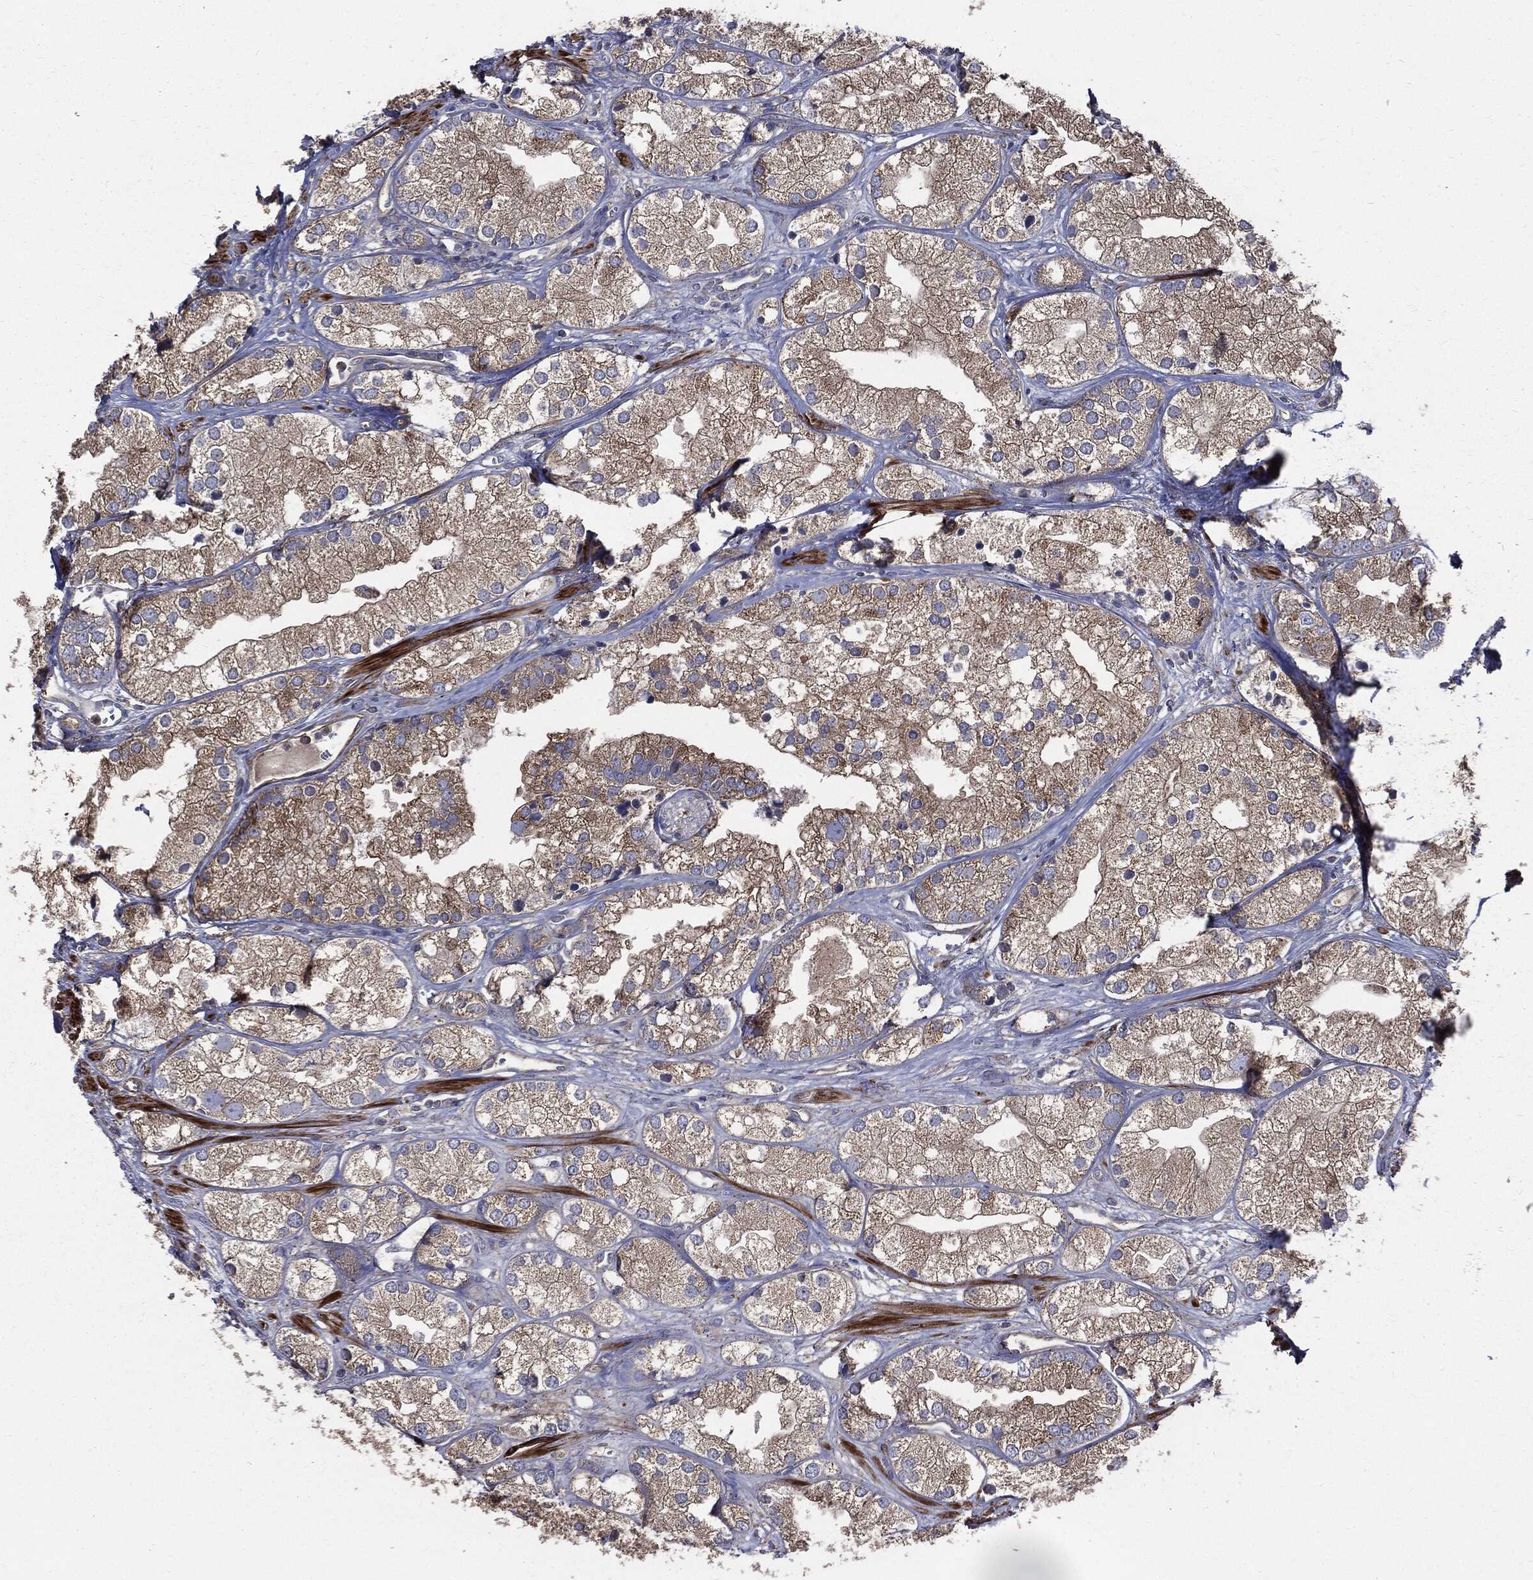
{"staining": {"intensity": "weak", "quantity": ">75%", "location": "cytoplasmic/membranous"}, "tissue": "prostate cancer", "cell_type": "Tumor cells", "image_type": "cancer", "snomed": [{"axis": "morphology", "description": "Adenocarcinoma, NOS"}, {"axis": "topography", "description": "Prostate and seminal vesicle, NOS"}, {"axis": "topography", "description": "Prostate"}], "caption": "Weak cytoplasmic/membranous positivity is present in about >75% of tumor cells in prostate adenocarcinoma. The staining was performed using DAB (3,3'-diaminobenzidine), with brown indicating positive protein expression. Nuclei are stained blue with hematoxylin.", "gene": "PDCD6IP", "patient": {"sex": "male", "age": 79}}